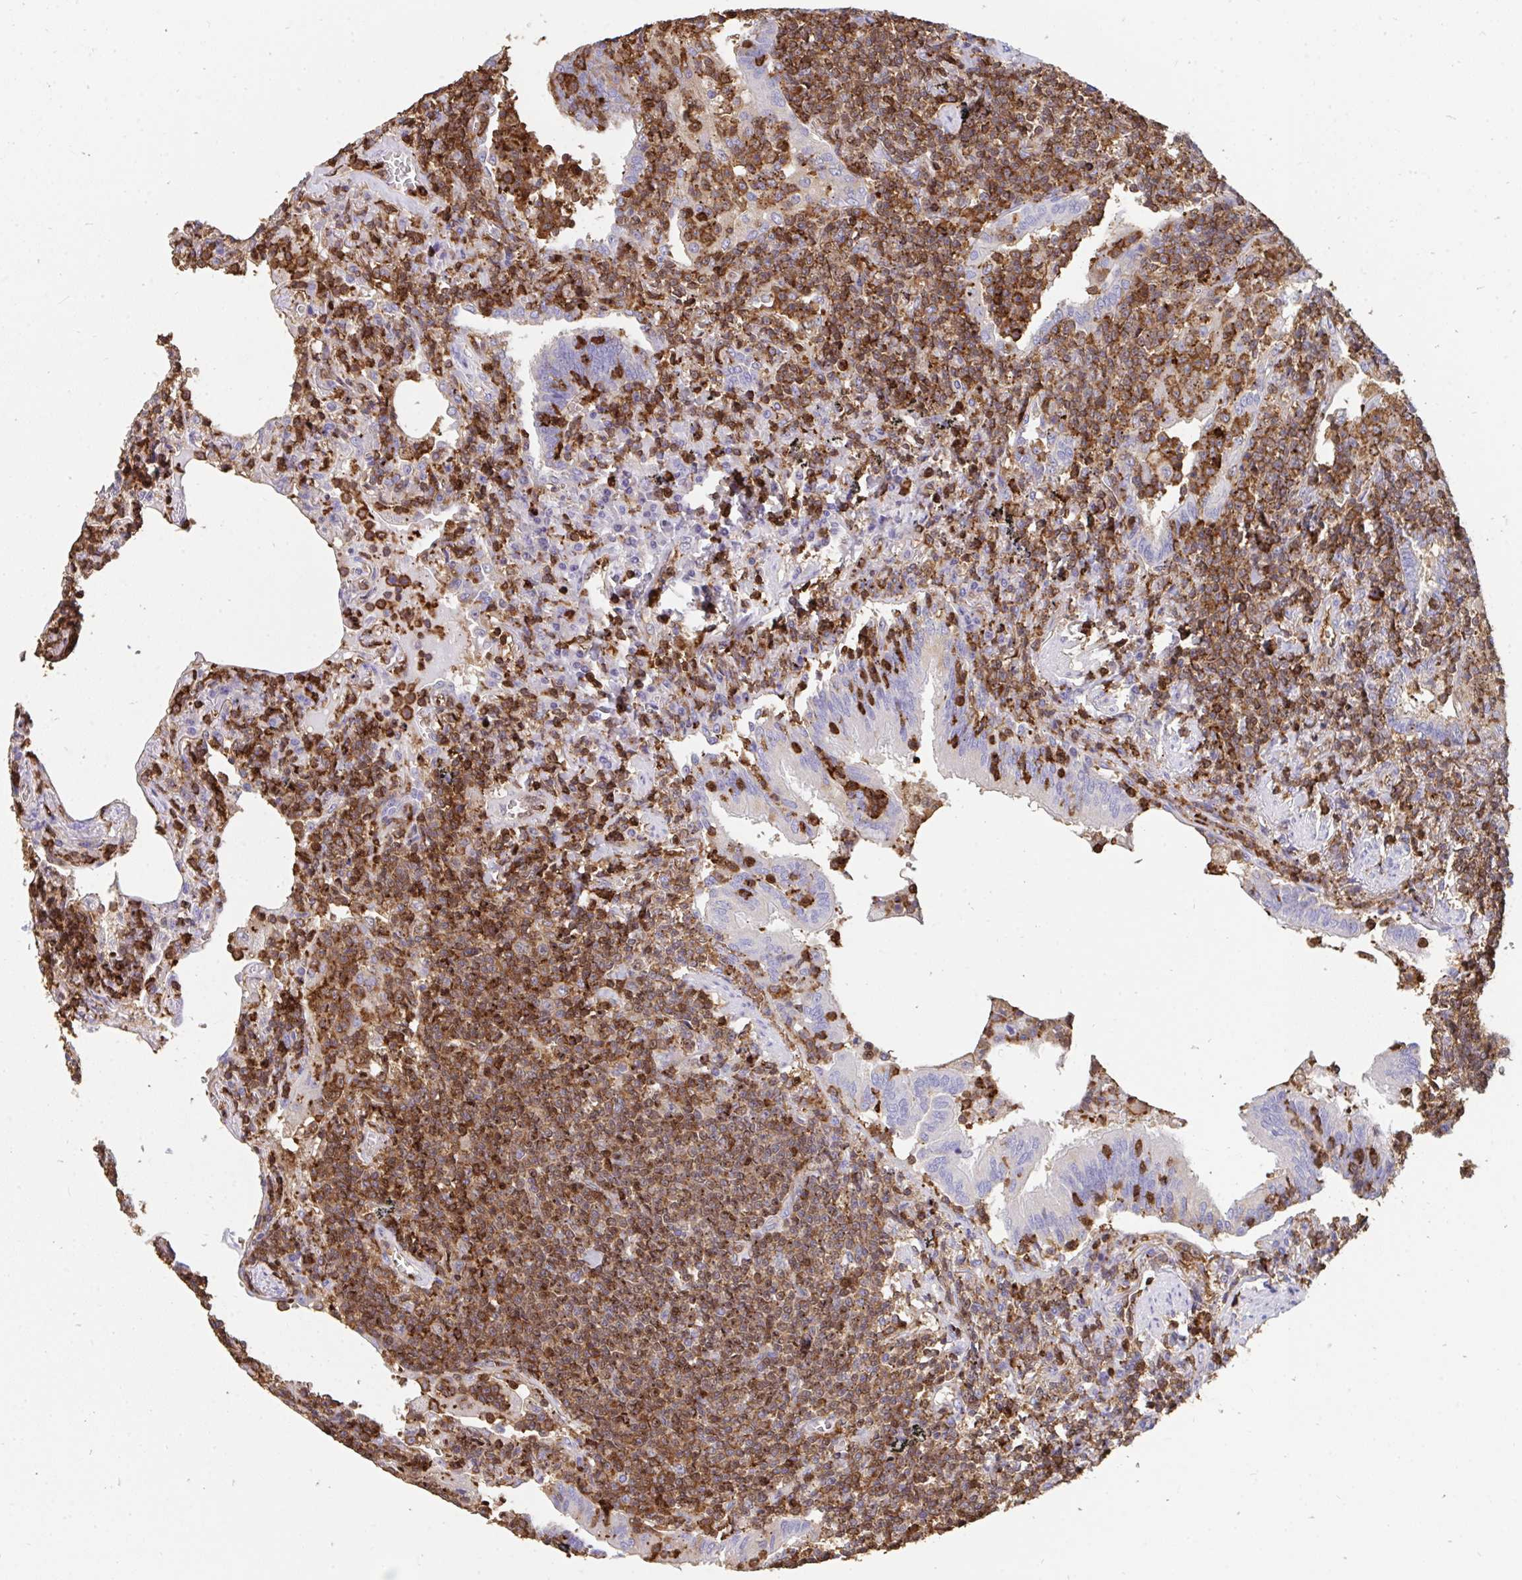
{"staining": {"intensity": "moderate", "quantity": ">75%", "location": "cytoplasmic/membranous"}, "tissue": "lymphoma", "cell_type": "Tumor cells", "image_type": "cancer", "snomed": [{"axis": "morphology", "description": "Malignant lymphoma, non-Hodgkin's type, Low grade"}, {"axis": "topography", "description": "Lung"}], "caption": "Immunohistochemical staining of human malignant lymphoma, non-Hodgkin's type (low-grade) displays medium levels of moderate cytoplasmic/membranous positivity in approximately >75% of tumor cells.", "gene": "CFL1", "patient": {"sex": "female", "age": 71}}